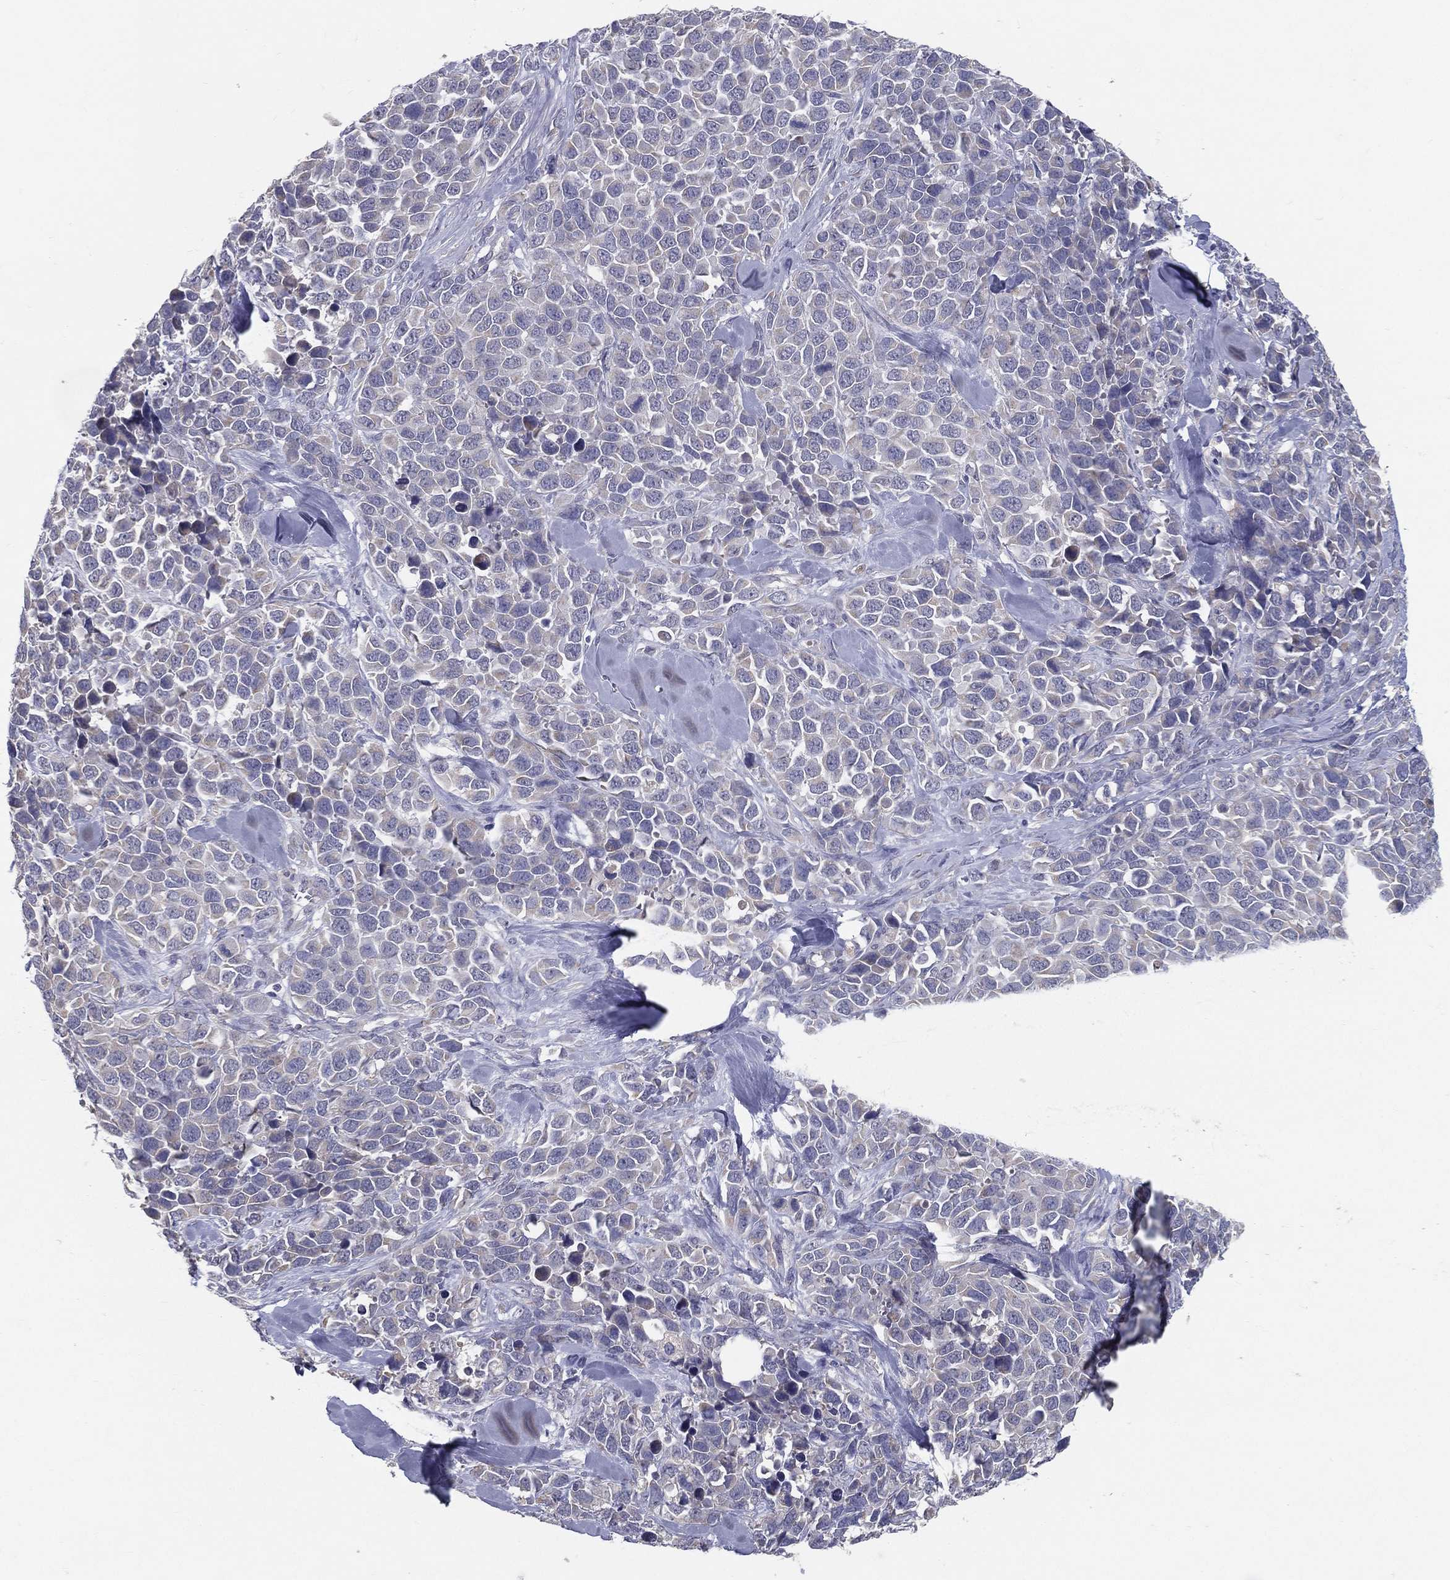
{"staining": {"intensity": "negative", "quantity": "none", "location": "none"}, "tissue": "melanoma", "cell_type": "Tumor cells", "image_type": "cancer", "snomed": [{"axis": "morphology", "description": "Malignant melanoma, Metastatic site"}, {"axis": "topography", "description": "Skin"}], "caption": "Tumor cells show no significant protein staining in malignant melanoma (metastatic site).", "gene": "PCSK1", "patient": {"sex": "male", "age": 84}}